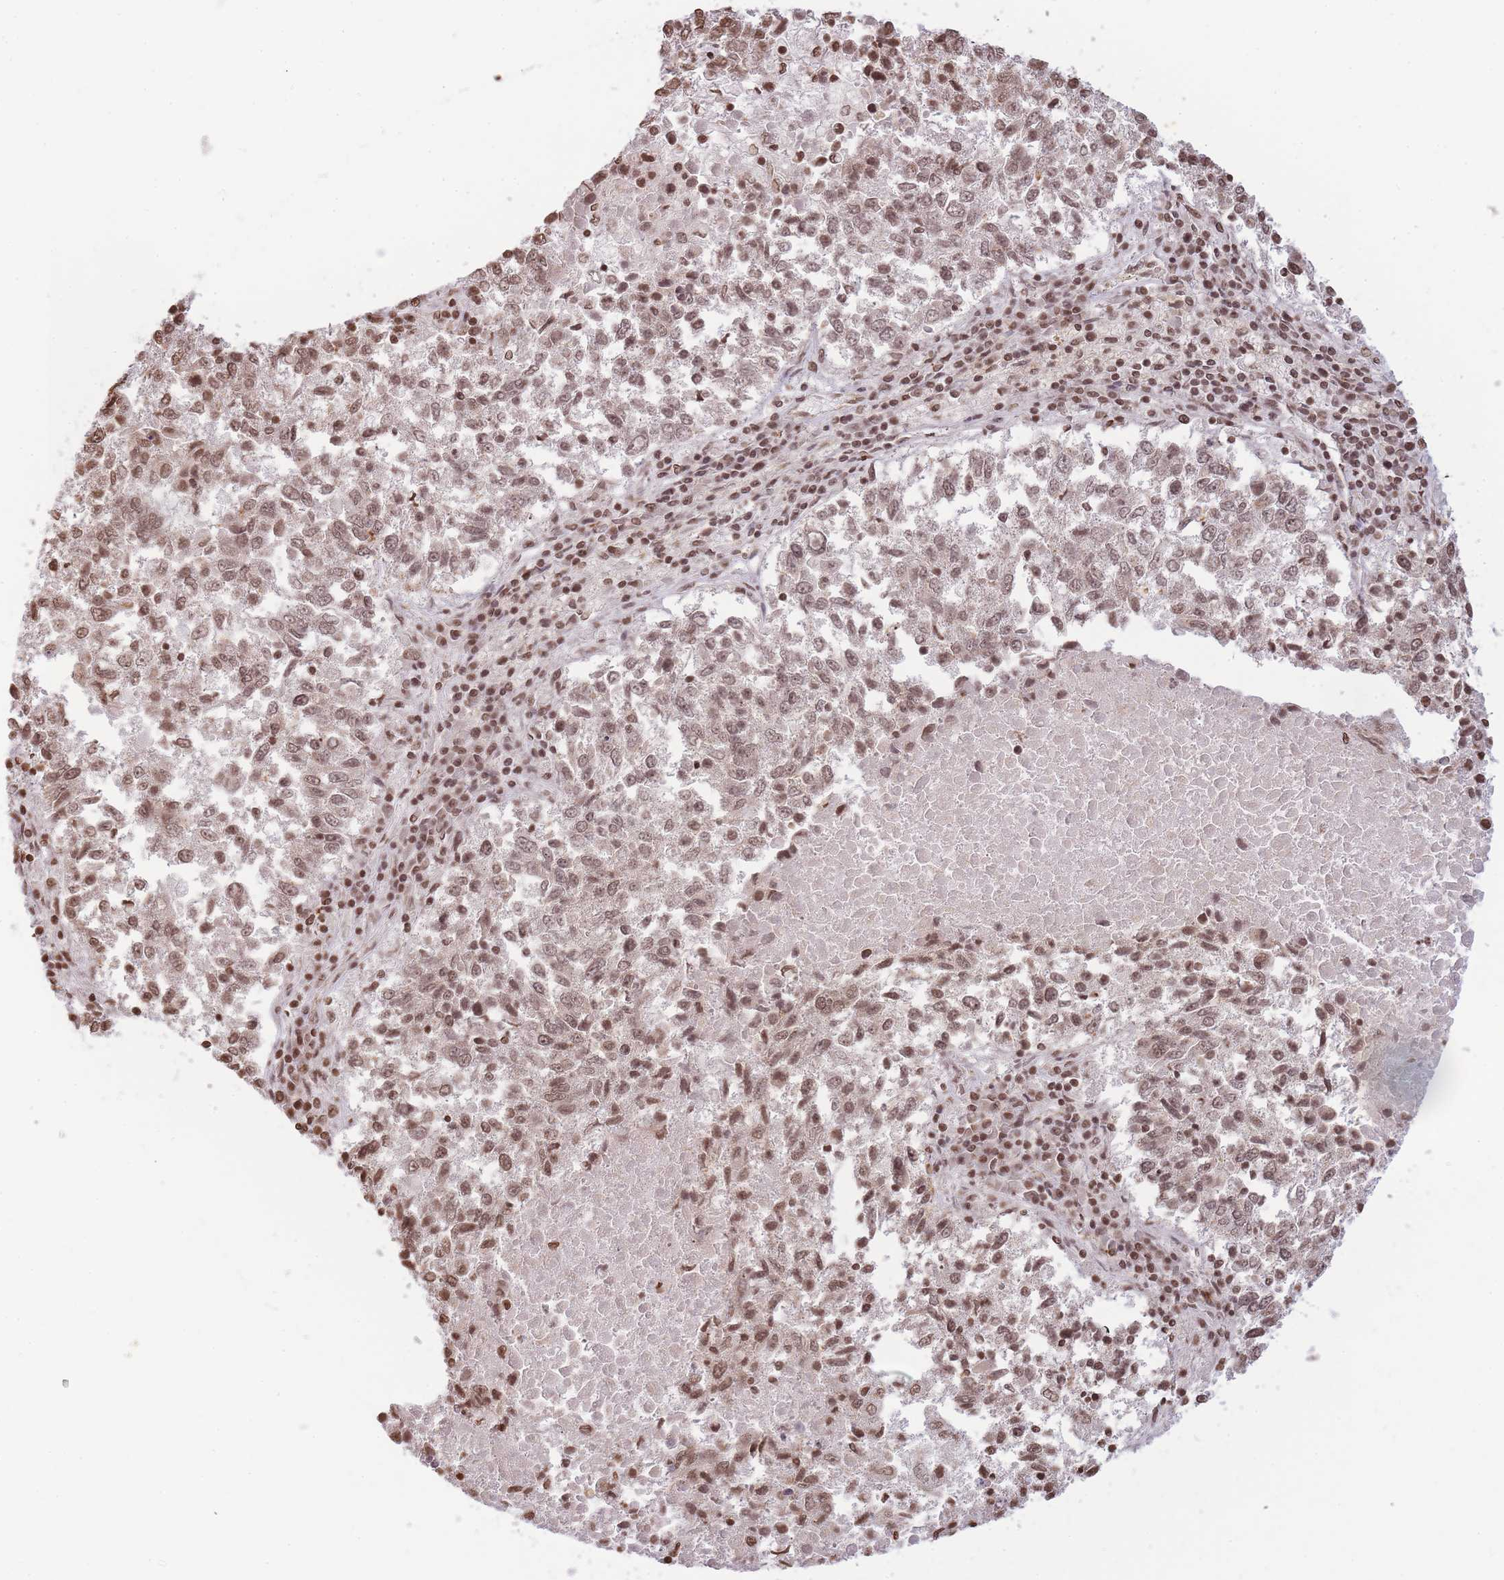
{"staining": {"intensity": "moderate", "quantity": ">75%", "location": "nuclear"}, "tissue": "lung cancer", "cell_type": "Tumor cells", "image_type": "cancer", "snomed": [{"axis": "morphology", "description": "Squamous cell carcinoma, NOS"}, {"axis": "topography", "description": "Lung"}], "caption": "IHC micrograph of neoplastic tissue: lung cancer stained using immunohistochemistry (IHC) displays medium levels of moderate protein expression localized specifically in the nuclear of tumor cells, appearing as a nuclear brown color.", "gene": "WWTR1", "patient": {"sex": "male", "age": 73}}